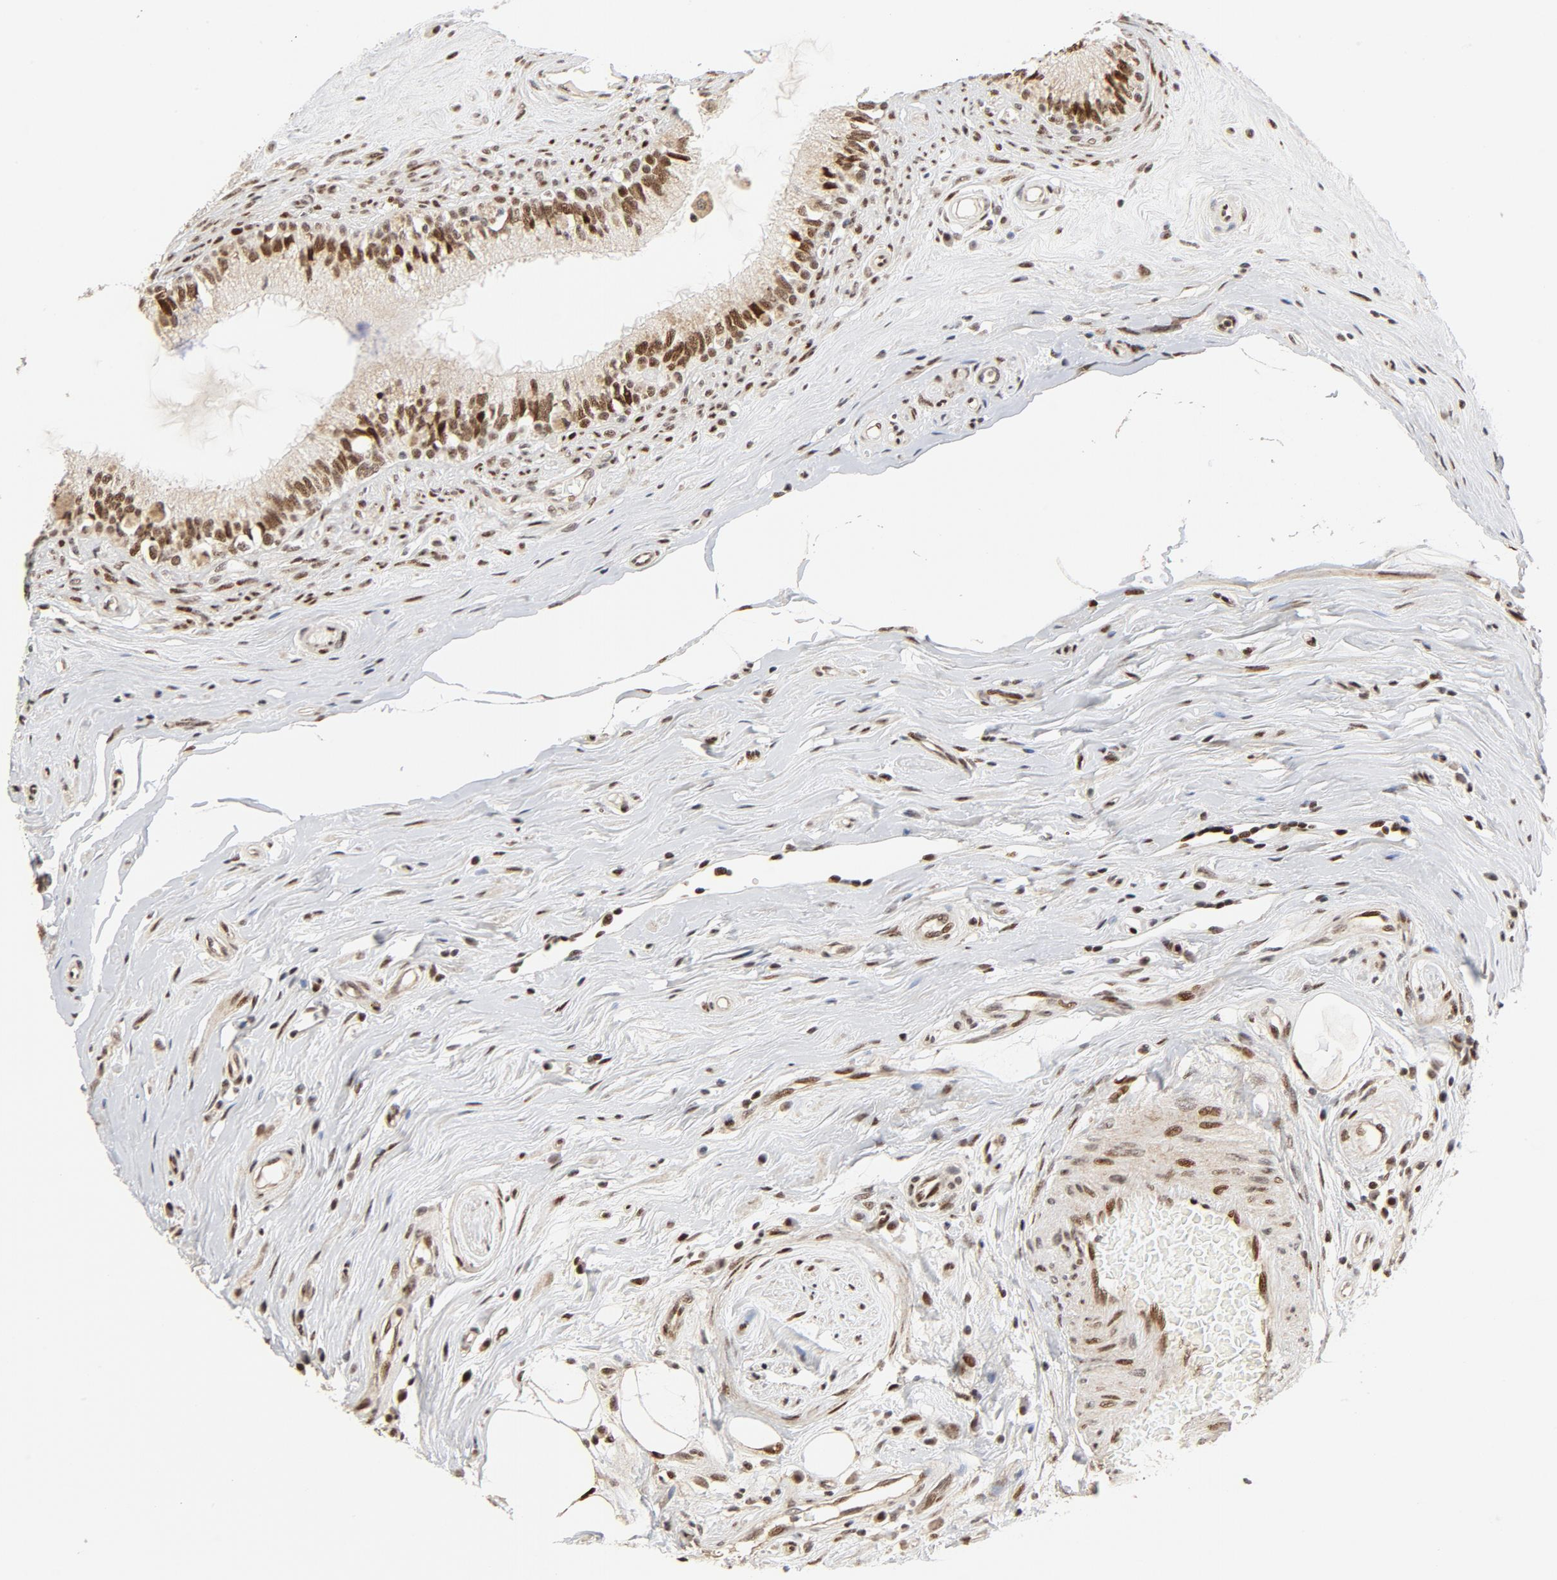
{"staining": {"intensity": "moderate", "quantity": ">75%", "location": "nuclear"}, "tissue": "epididymis", "cell_type": "Glandular cells", "image_type": "normal", "snomed": [{"axis": "morphology", "description": "Normal tissue, NOS"}, {"axis": "morphology", "description": "Inflammation, NOS"}, {"axis": "topography", "description": "Epididymis"}], "caption": "Human epididymis stained for a protein (brown) reveals moderate nuclear positive positivity in approximately >75% of glandular cells.", "gene": "GTF2I", "patient": {"sex": "male", "age": 84}}